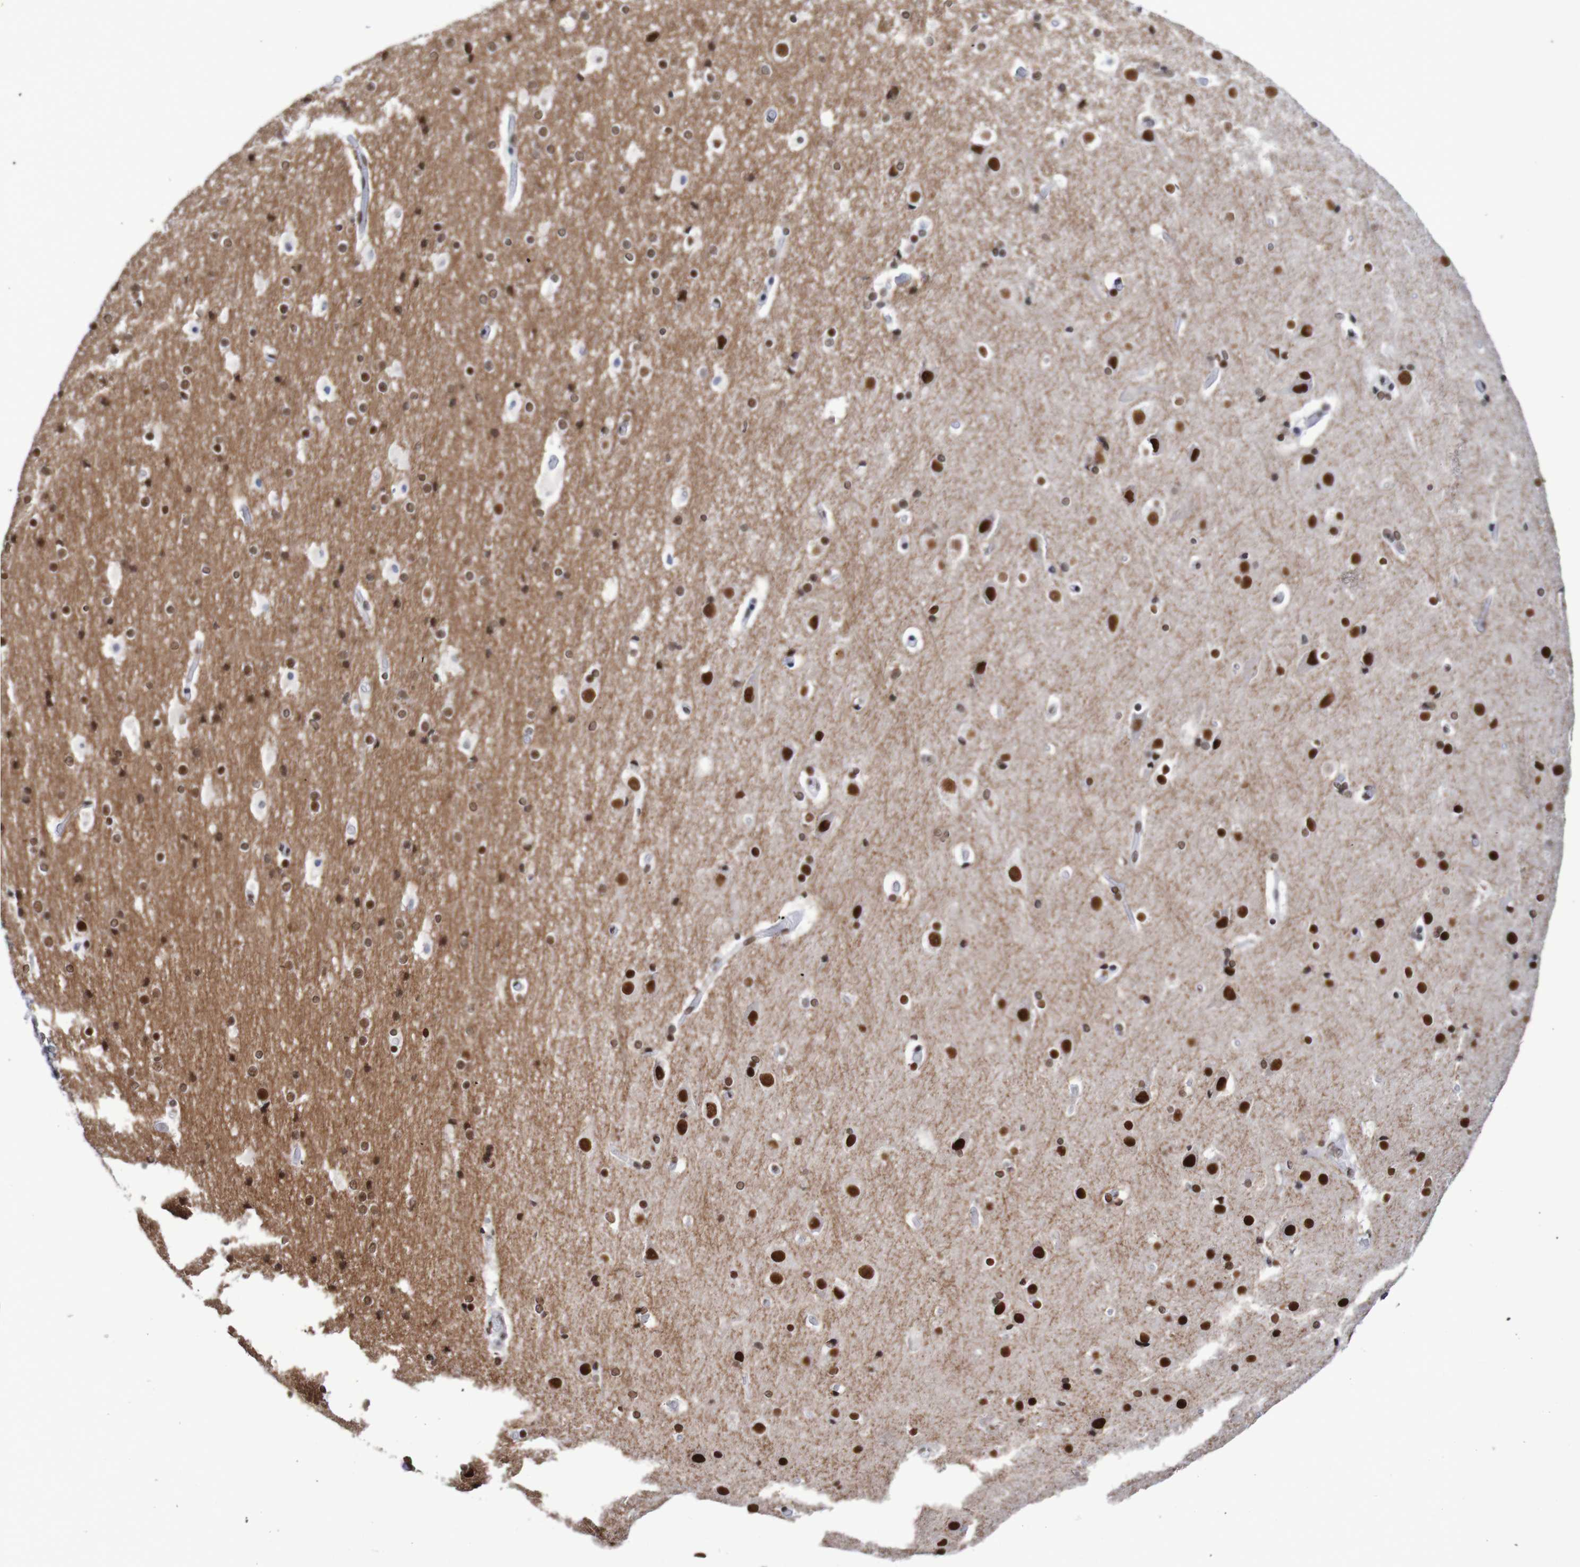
{"staining": {"intensity": "weak", "quantity": ">75%", "location": "nuclear"}, "tissue": "cerebral cortex", "cell_type": "Endothelial cells", "image_type": "normal", "snomed": [{"axis": "morphology", "description": "Normal tissue, NOS"}, {"axis": "topography", "description": "Cerebral cortex"}], "caption": "An immunohistochemistry image of unremarkable tissue is shown. Protein staining in brown shows weak nuclear positivity in cerebral cortex within endothelial cells.", "gene": "MRTFB", "patient": {"sex": "male", "age": 57}}